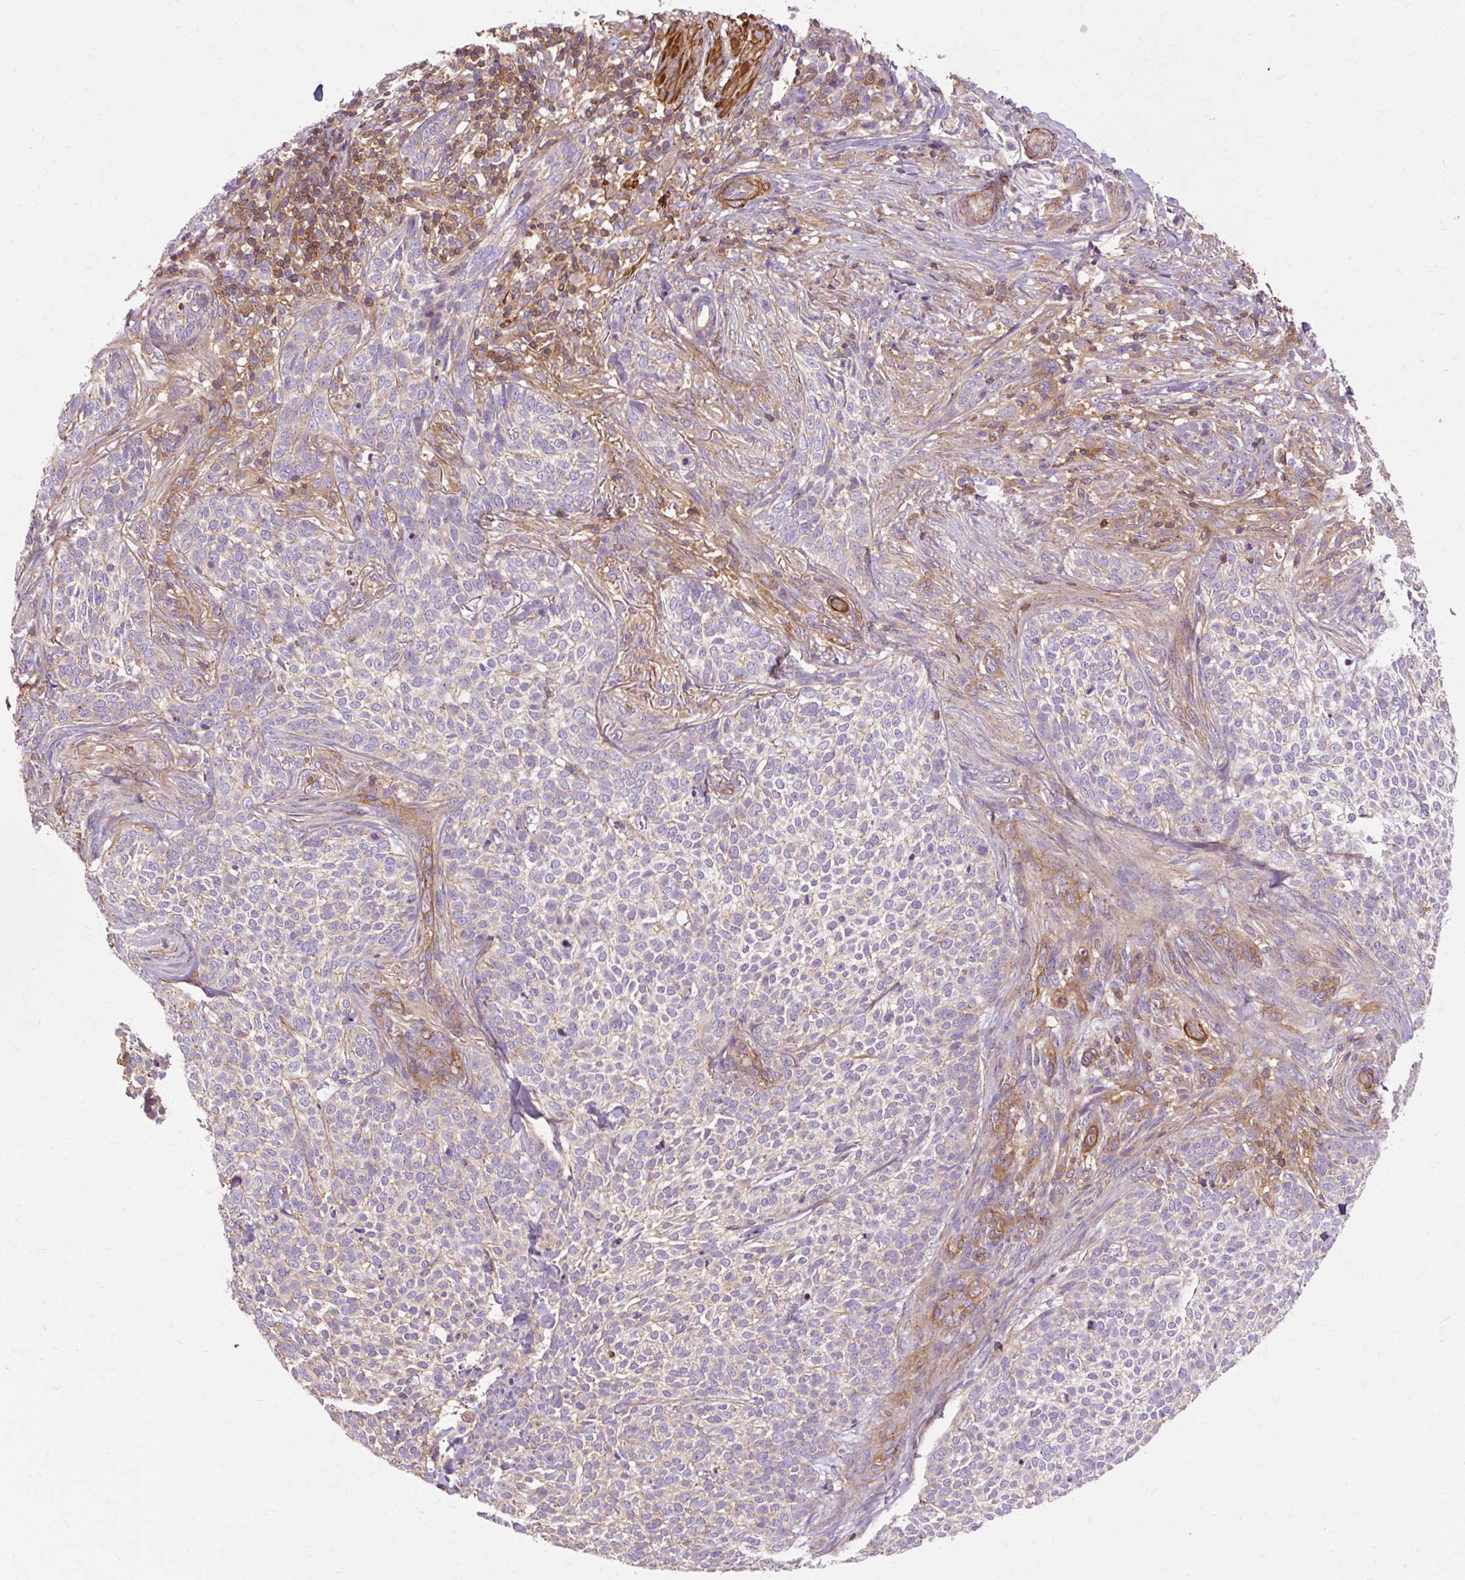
{"staining": {"intensity": "negative", "quantity": "none", "location": "none"}, "tissue": "skin cancer", "cell_type": "Tumor cells", "image_type": "cancer", "snomed": [{"axis": "morphology", "description": "Basal cell carcinoma"}, {"axis": "topography", "description": "Skin"}], "caption": "There is no significant staining in tumor cells of skin cancer.", "gene": "TBC1D2B", "patient": {"sex": "female", "age": 64}}